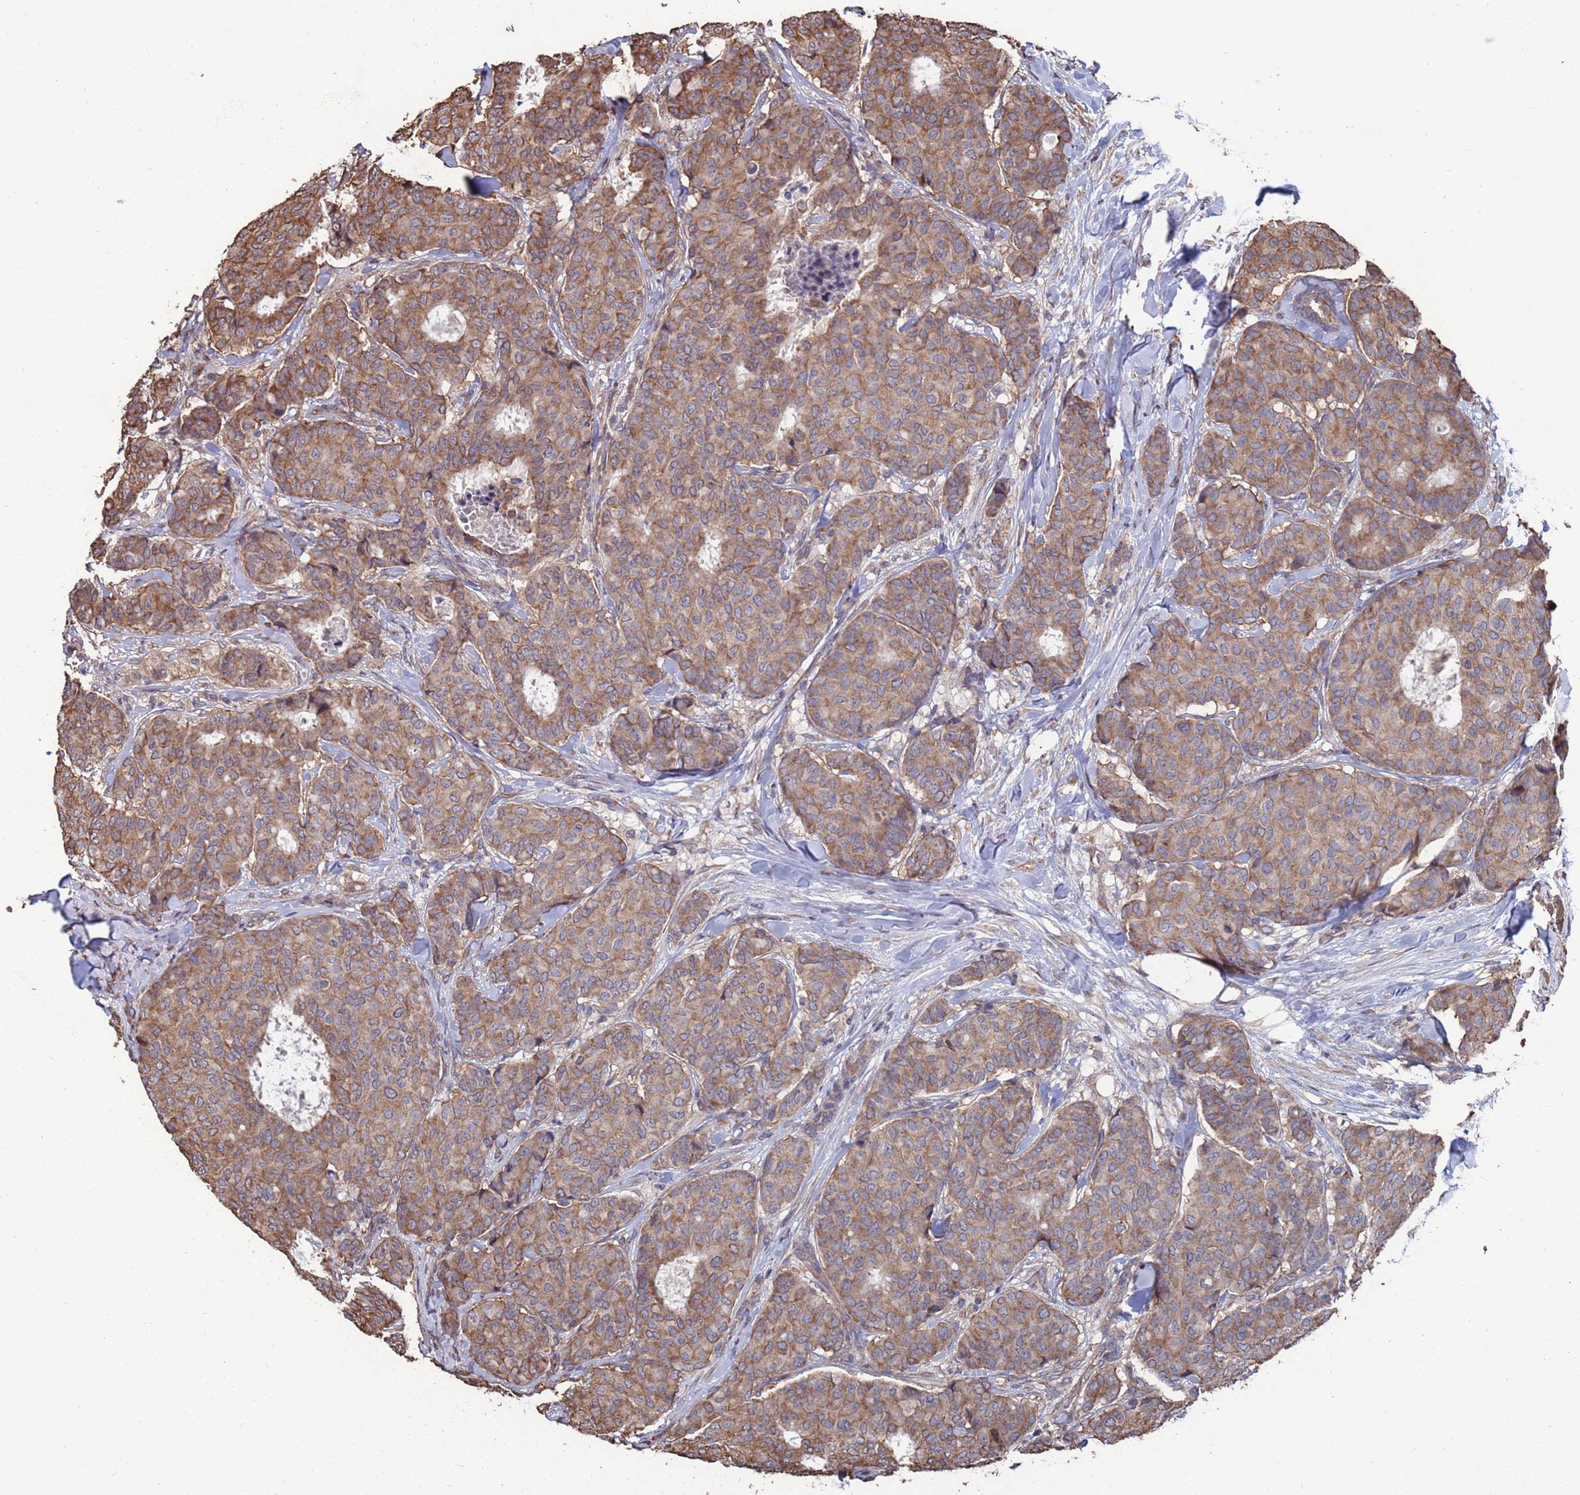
{"staining": {"intensity": "moderate", "quantity": ">75%", "location": "cytoplasmic/membranous"}, "tissue": "breast cancer", "cell_type": "Tumor cells", "image_type": "cancer", "snomed": [{"axis": "morphology", "description": "Duct carcinoma"}, {"axis": "topography", "description": "Breast"}], "caption": "The histopathology image shows a brown stain indicating the presence of a protein in the cytoplasmic/membranous of tumor cells in infiltrating ductal carcinoma (breast). (DAB (3,3'-diaminobenzidine) IHC, brown staining for protein, blue staining for nuclei).", "gene": "CFAP119", "patient": {"sex": "female", "age": 75}}